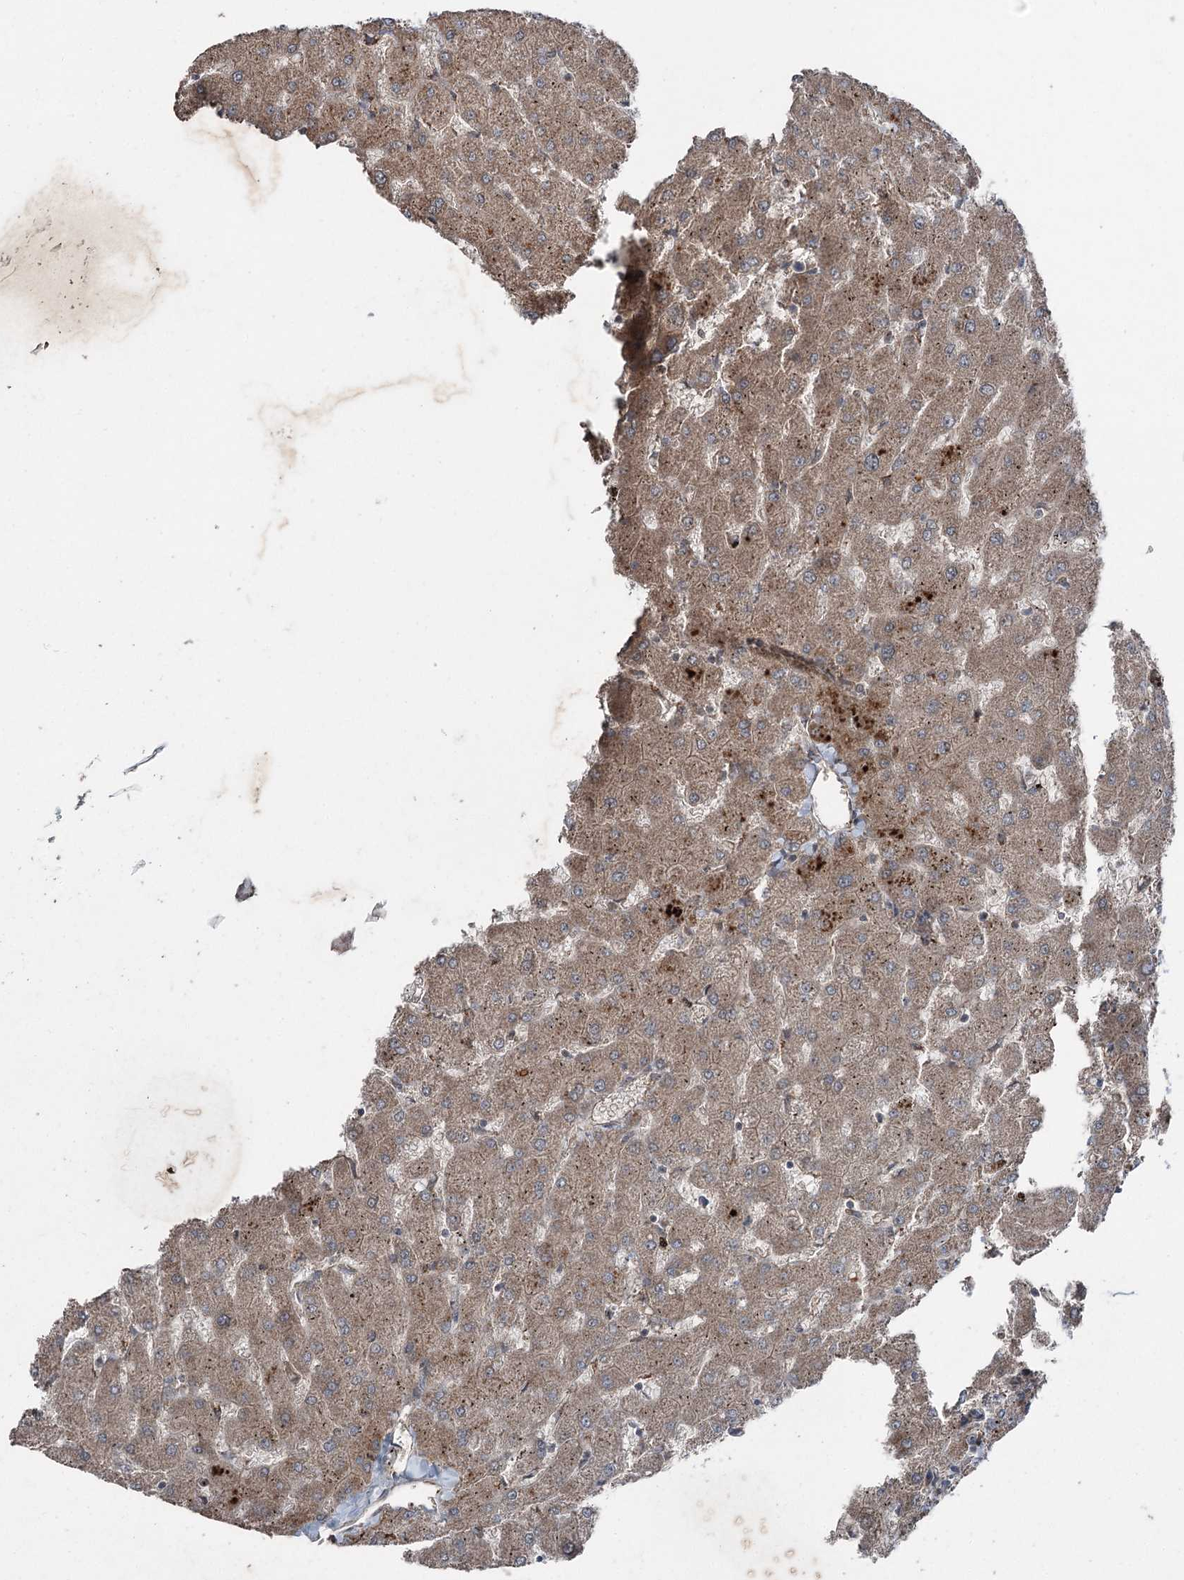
{"staining": {"intensity": "moderate", "quantity": "<25%", "location": "cytoplasmic/membranous"}, "tissue": "liver", "cell_type": "Cholangiocytes", "image_type": "normal", "snomed": [{"axis": "morphology", "description": "Normal tissue, NOS"}, {"axis": "topography", "description": "Liver"}], "caption": "This image reveals immunohistochemistry staining of normal human liver, with low moderate cytoplasmic/membranous expression in approximately <25% of cholangiocytes.", "gene": "MAPK8IP2", "patient": {"sex": "female", "age": 63}}